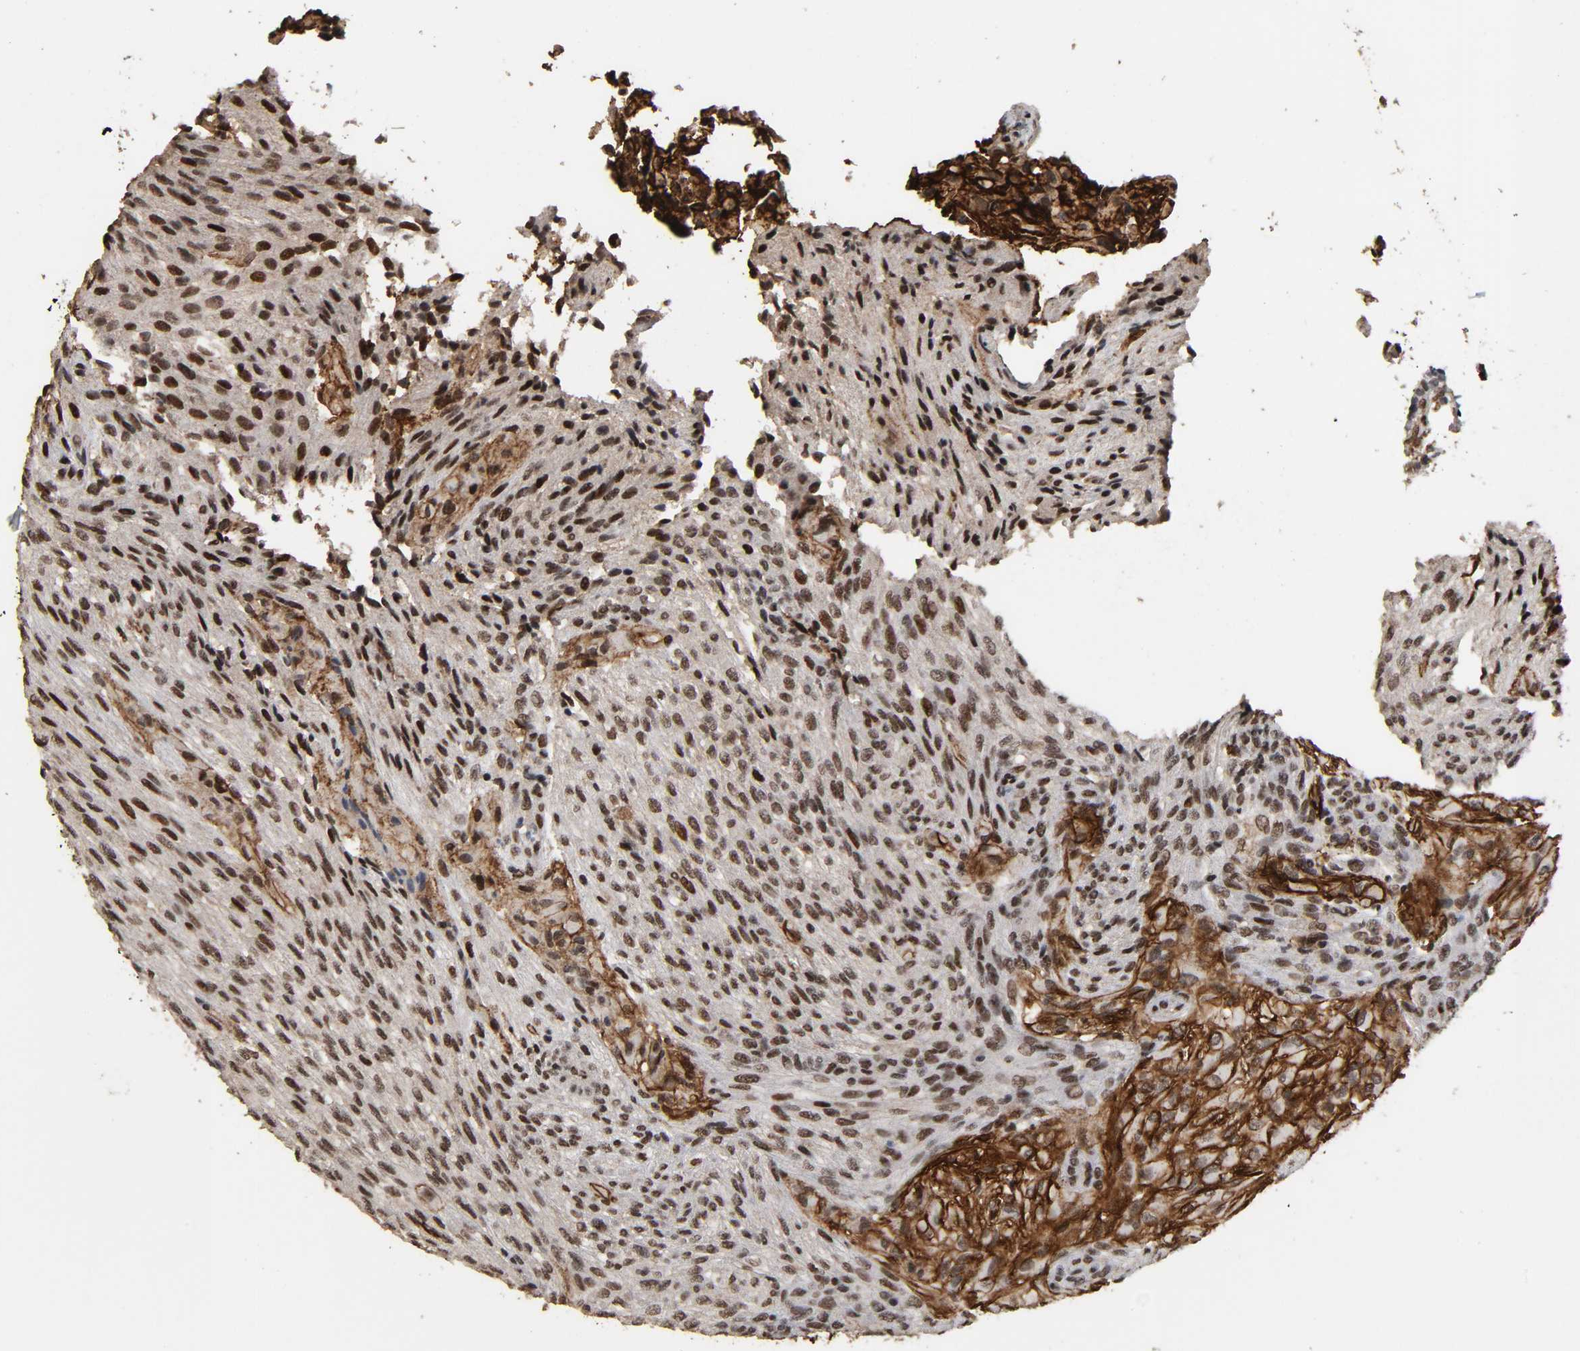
{"staining": {"intensity": "moderate", "quantity": ">75%", "location": "nuclear"}, "tissue": "glioma", "cell_type": "Tumor cells", "image_type": "cancer", "snomed": [{"axis": "morphology", "description": "Glioma, malignant, High grade"}, {"axis": "topography", "description": "Cerebral cortex"}], "caption": "A medium amount of moderate nuclear expression is identified in approximately >75% of tumor cells in glioma tissue.", "gene": "AHNAK2", "patient": {"sex": "female", "age": 55}}